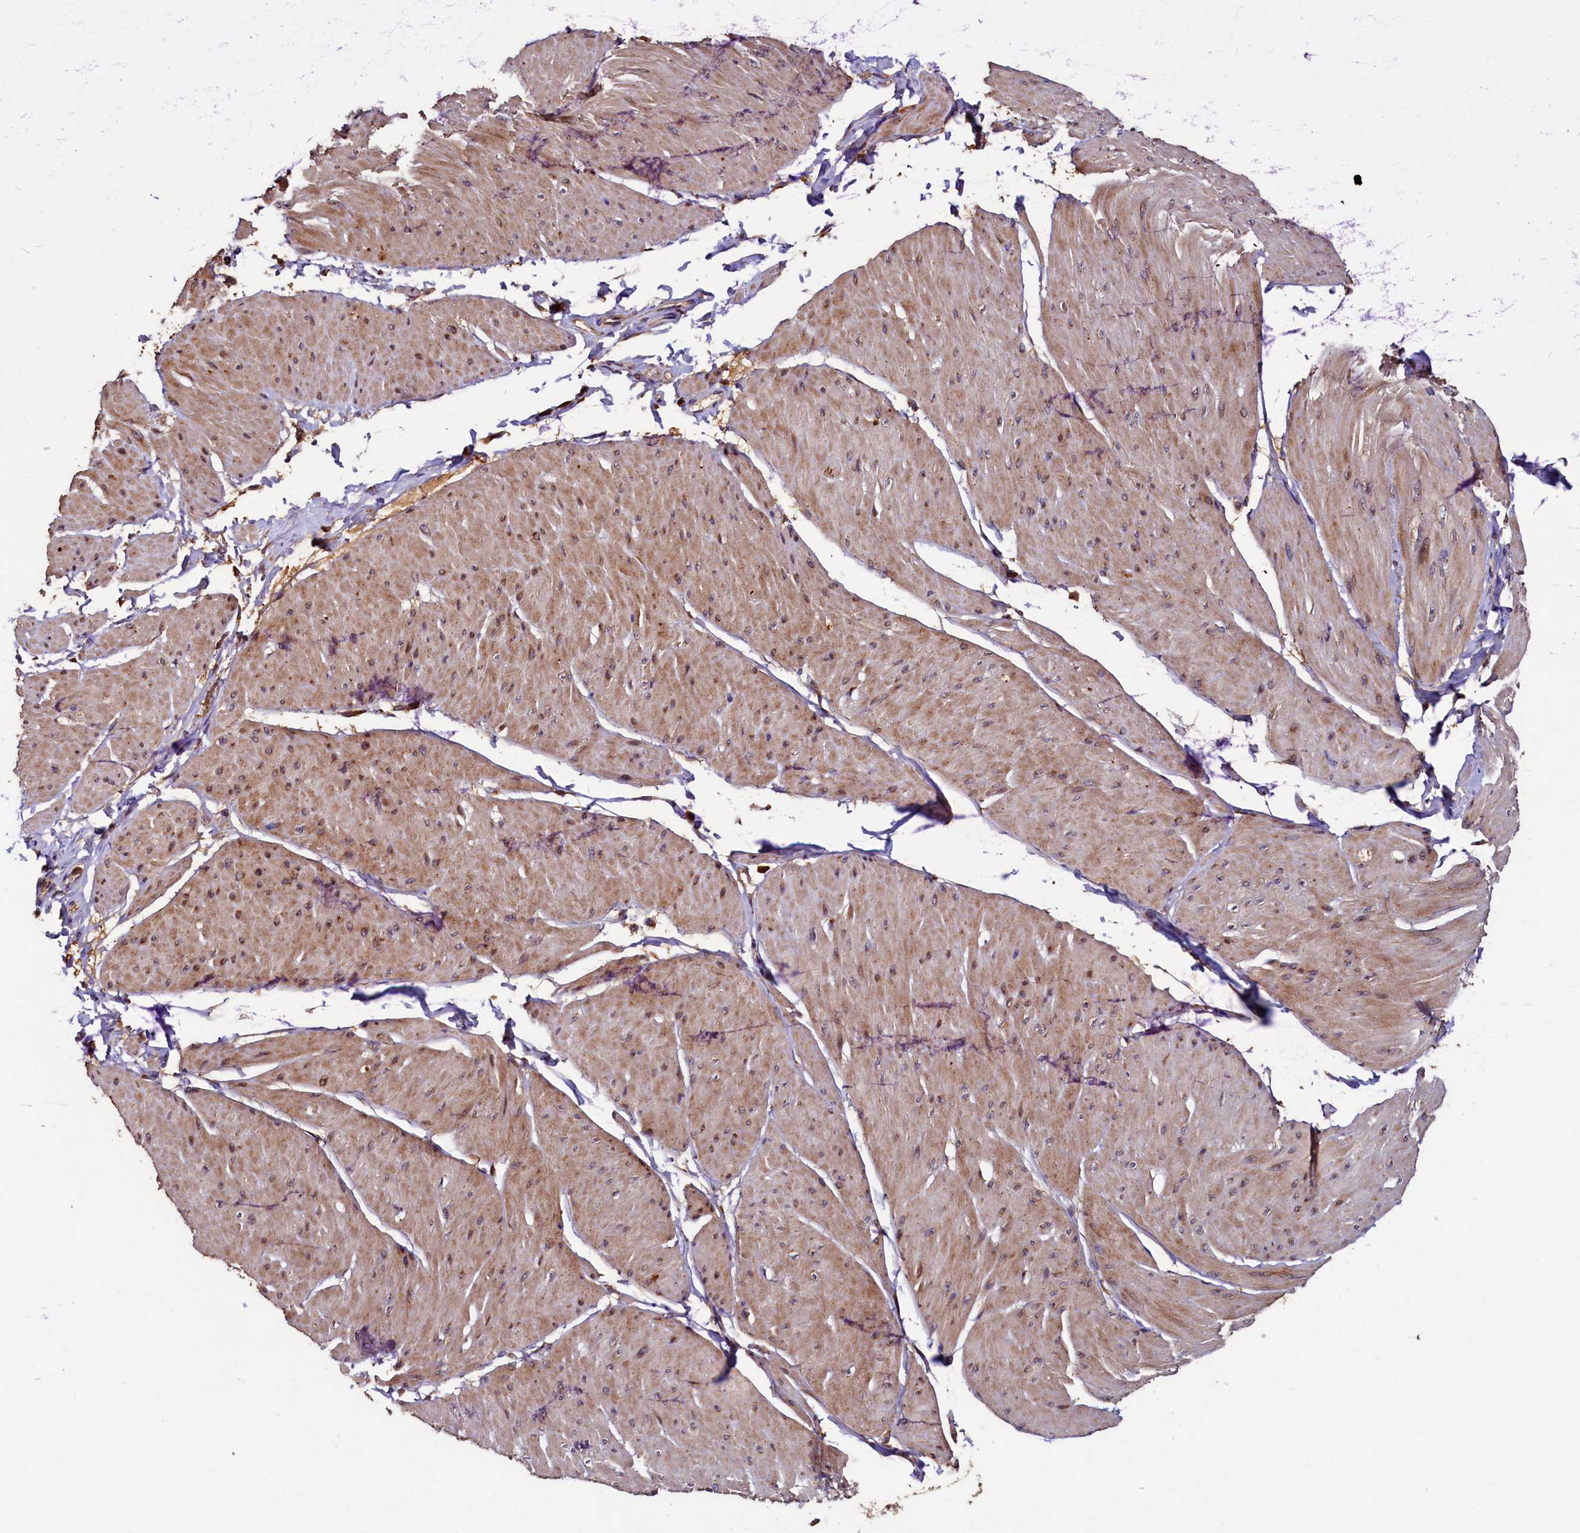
{"staining": {"intensity": "moderate", "quantity": ">75%", "location": "cytoplasmic/membranous,nuclear"}, "tissue": "smooth muscle", "cell_type": "Smooth muscle cells", "image_type": "normal", "snomed": [{"axis": "morphology", "description": "Urothelial carcinoma, High grade"}, {"axis": "topography", "description": "Urinary bladder"}], "caption": "Immunohistochemistry of unremarkable smooth muscle exhibits medium levels of moderate cytoplasmic/membranous,nuclear staining in about >75% of smooth muscle cells.", "gene": "NCKAP5L", "patient": {"sex": "male", "age": 46}}